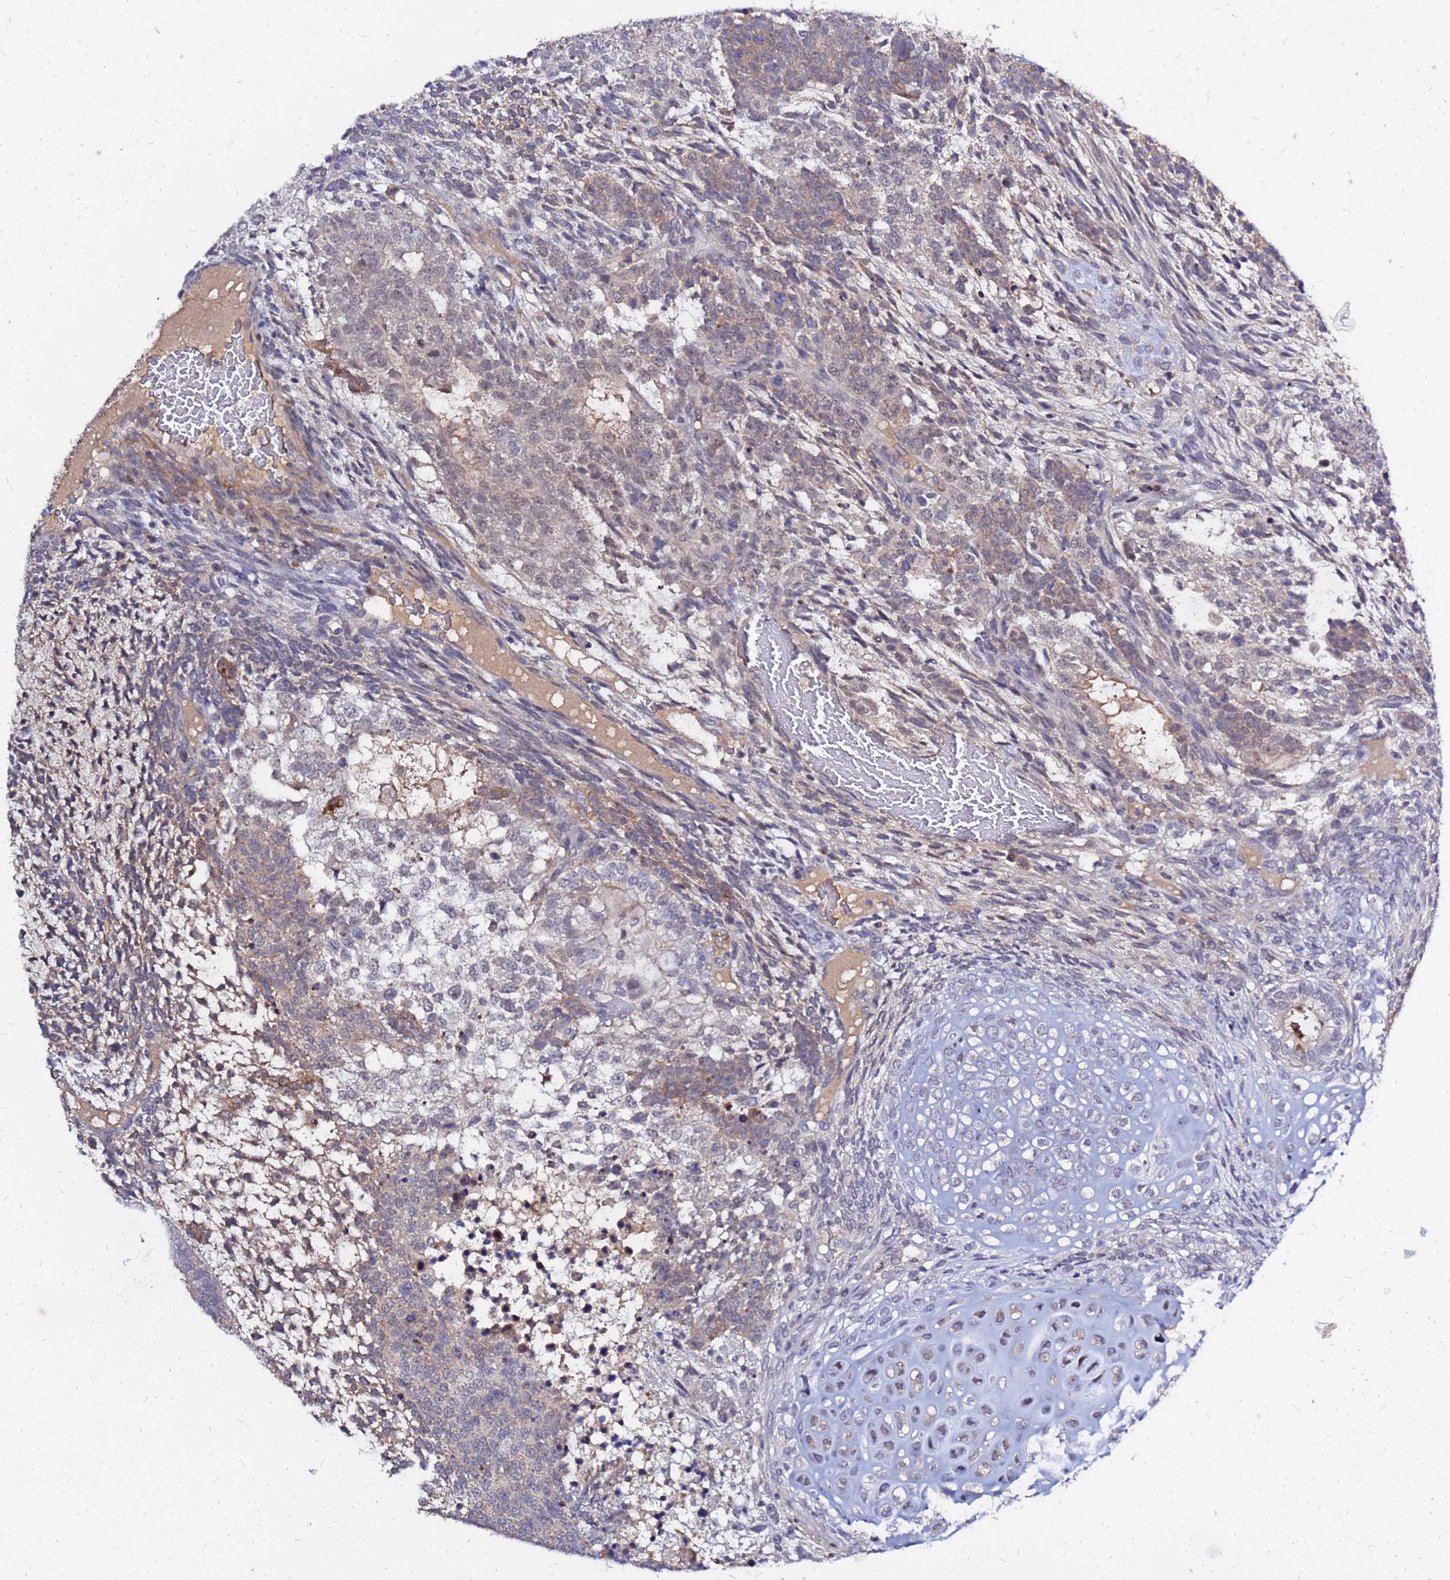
{"staining": {"intensity": "weak", "quantity": "25%-75%", "location": "cytoplasmic/membranous,nuclear"}, "tissue": "testis cancer", "cell_type": "Tumor cells", "image_type": "cancer", "snomed": [{"axis": "morphology", "description": "Carcinoma, Embryonal, NOS"}, {"axis": "topography", "description": "Testis"}], "caption": "Protein staining of testis cancer tissue displays weak cytoplasmic/membranous and nuclear positivity in approximately 25%-75% of tumor cells.", "gene": "SRGAP3", "patient": {"sex": "male", "age": 23}}